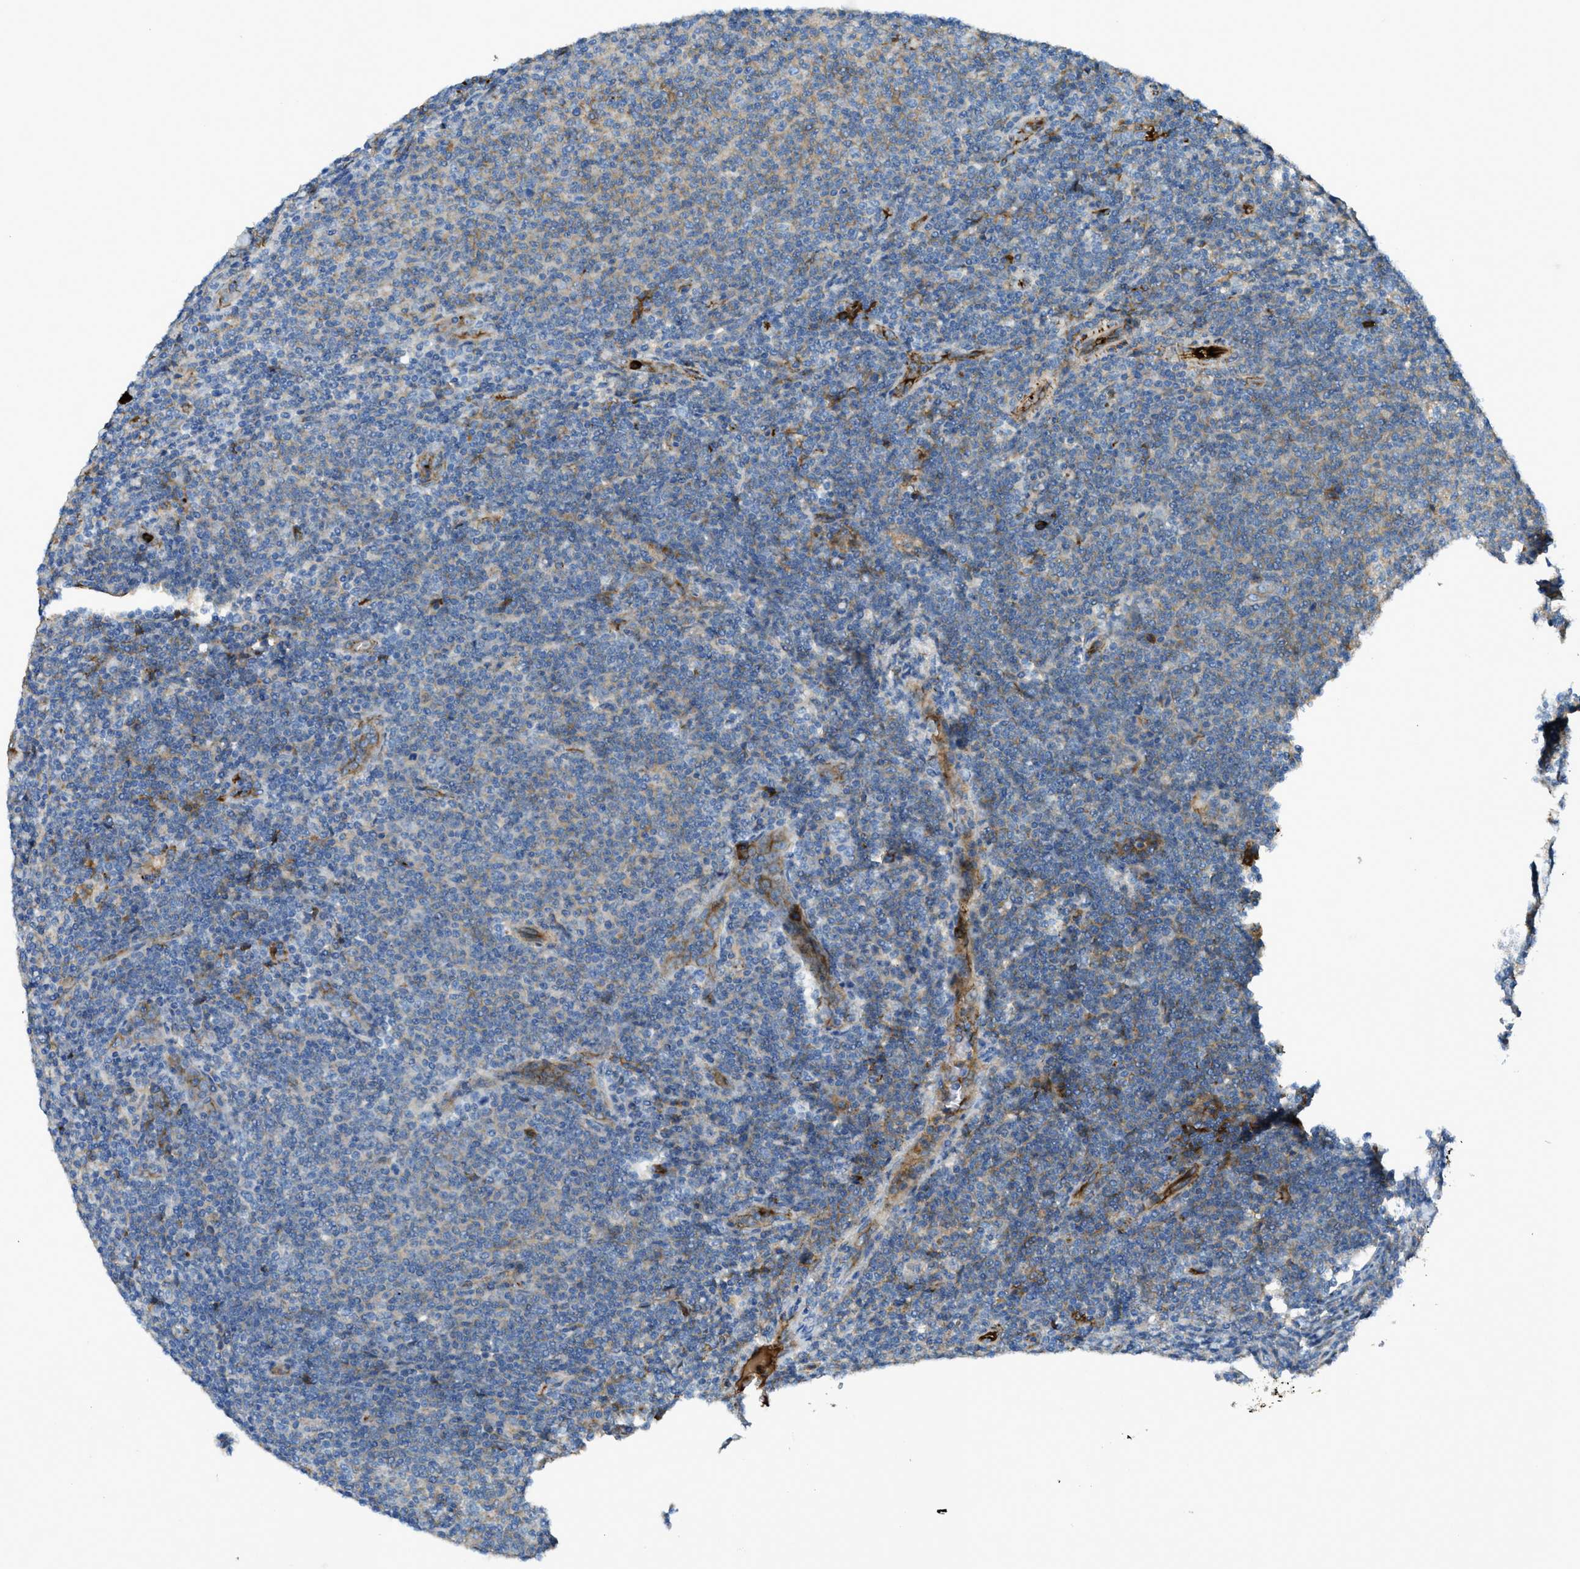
{"staining": {"intensity": "weak", "quantity": "<25%", "location": "cytoplasmic/membranous"}, "tissue": "lymphoma", "cell_type": "Tumor cells", "image_type": "cancer", "snomed": [{"axis": "morphology", "description": "Malignant lymphoma, non-Hodgkin's type, Low grade"}, {"axis": "topography", "description": "Lymph node"}], "caption": "A micrograph of lymphoma stained for a protein demonstrates no brown staining in tumor cells. (DAB (3,3'-diaminobenzidine) IHC with hematoxylin counter stain).", "gene": "TRIM59", "patient": {"sex": "male", "age": 66}}